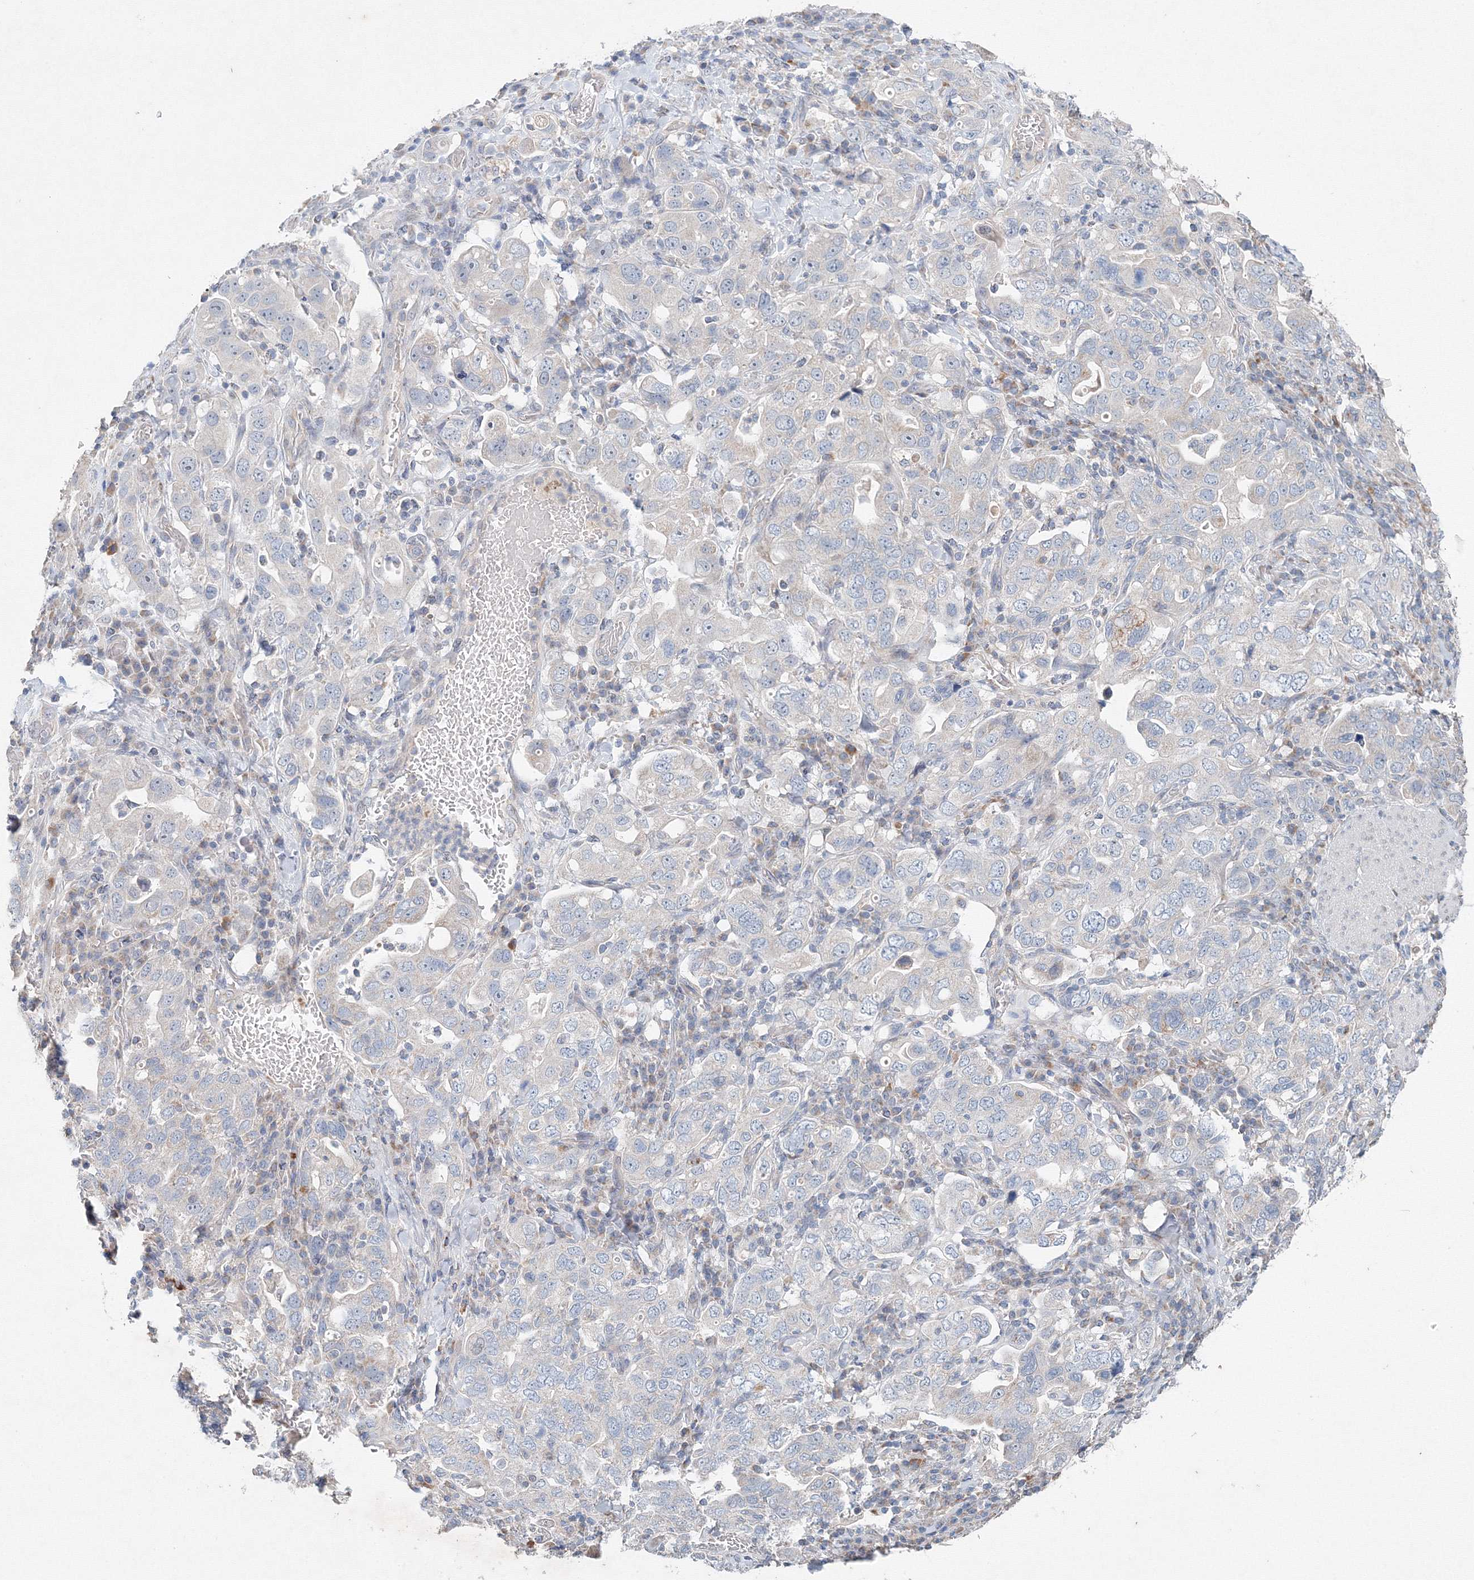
{"staining": {"intensity": "negative", "quantity": "none", "location": "none"}, "tissue": "stomach cancer", "cell_type": "Tumor cells", "image_type": "cancer", "snomed": [{"axis": "morphology", "description": "Adenocarcinoma, NOS"}, {"axis": "topography", "description": "Stomach, upper"}], "caption": "An image of adenocarcinoma (stomach) stained for a protein displays no brown staining in tumor cells. Nuclei are stained in blue.", "gene": "WDR49", "patient": {"sex": "male", "age": 62}}